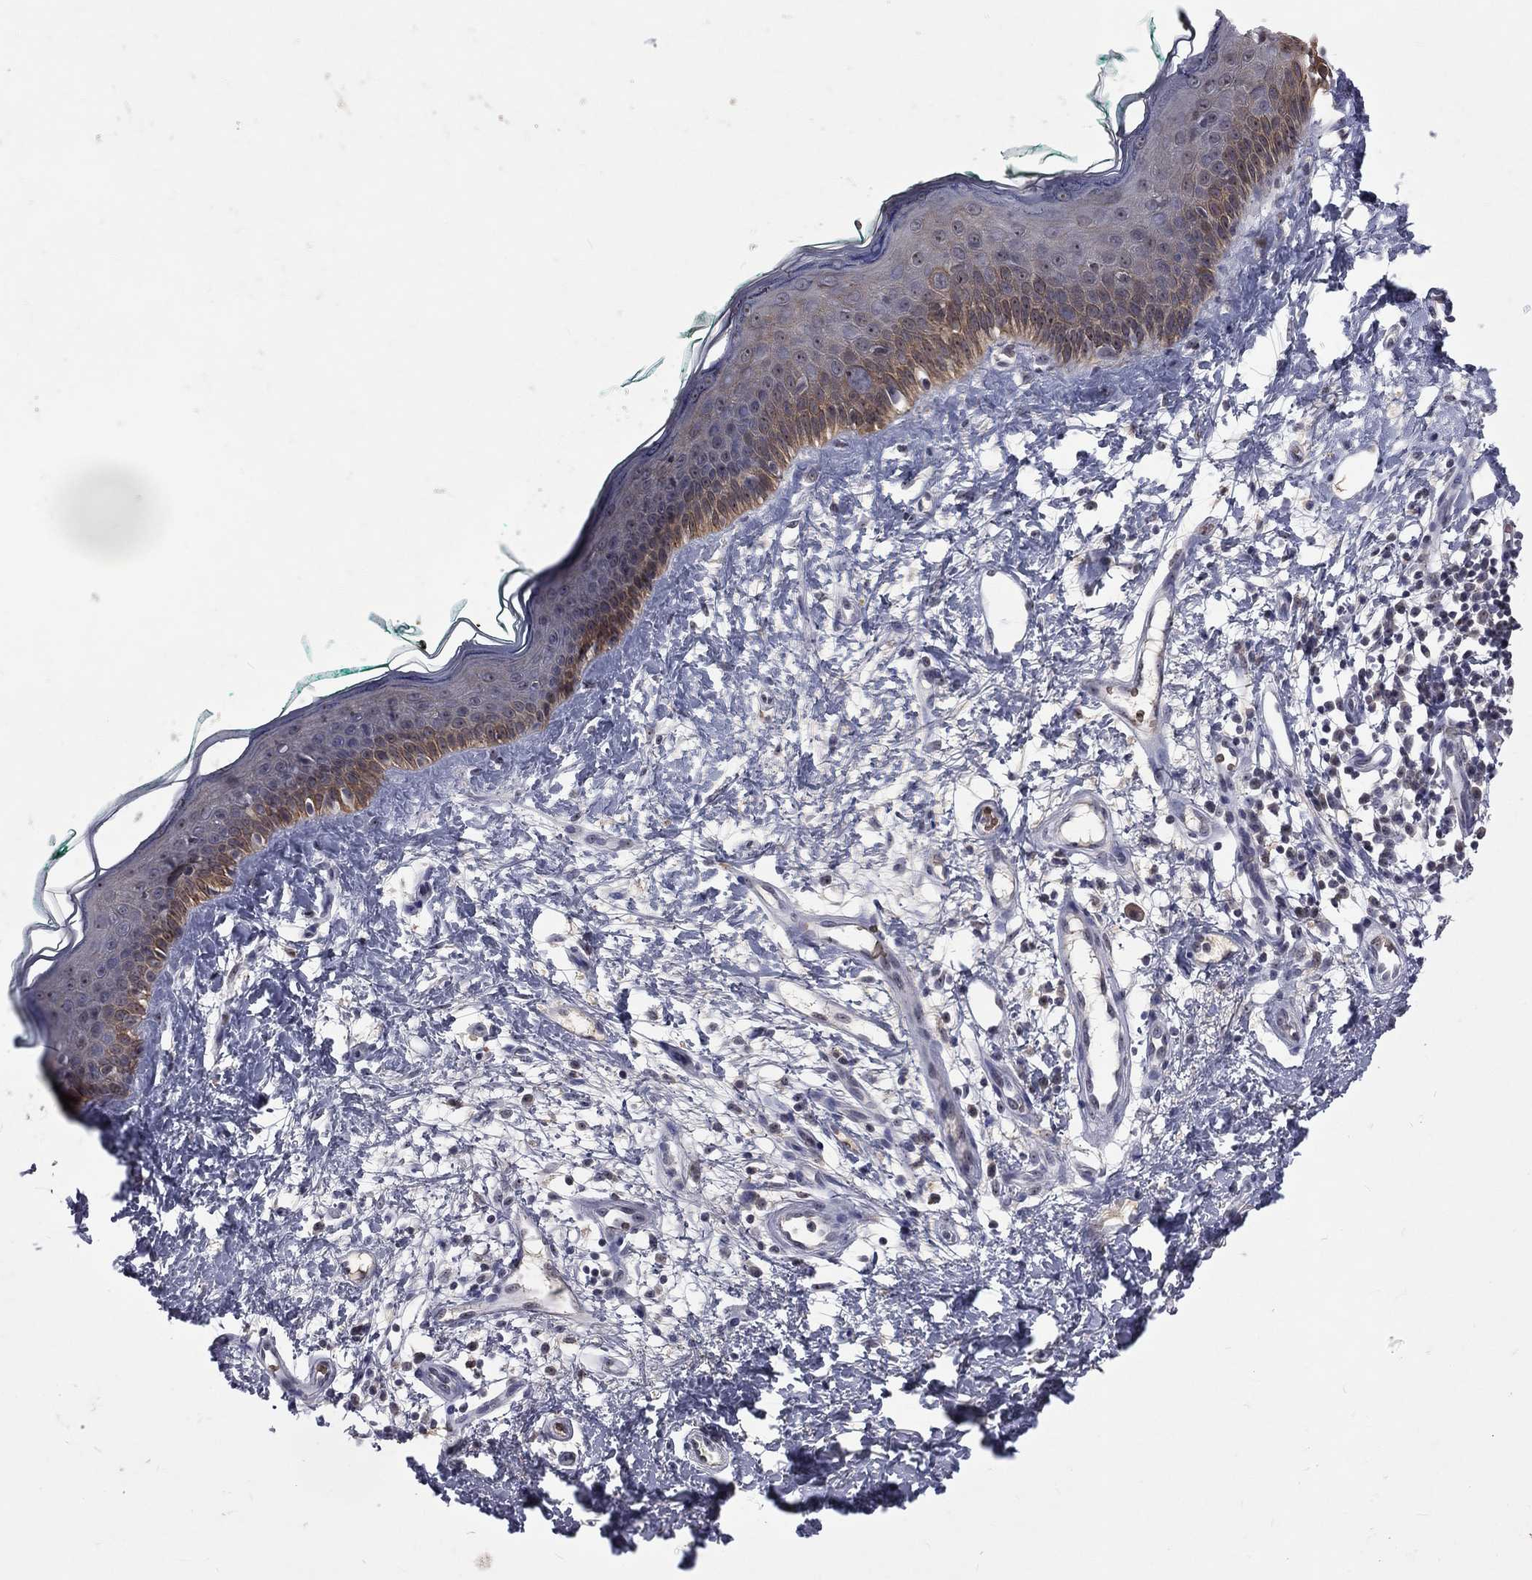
{"staining": {"intensity": "negative", "quantity": "none", "location": "none"}, "tissue": "skin", "cell_type": "Fibroblasts", "image_type": "normal", "snomed": [{"axis": "morphology", "description": "Normal tissue, NOS"}, {"axis": "morphology", "description": "Basal cell carcinoma"}, {"axis": "topography", "description": "Skin"}], "caption": "DAB immunohistochemical staining of unremarkable skin shows no significant staining in fibroblasts. (Brightfield microscopy of DAB (3,3'-diaminobenzidine) IHC at high magnification).", "gene": "DSG4", "patient": {"sex": "male", "age": 33}}